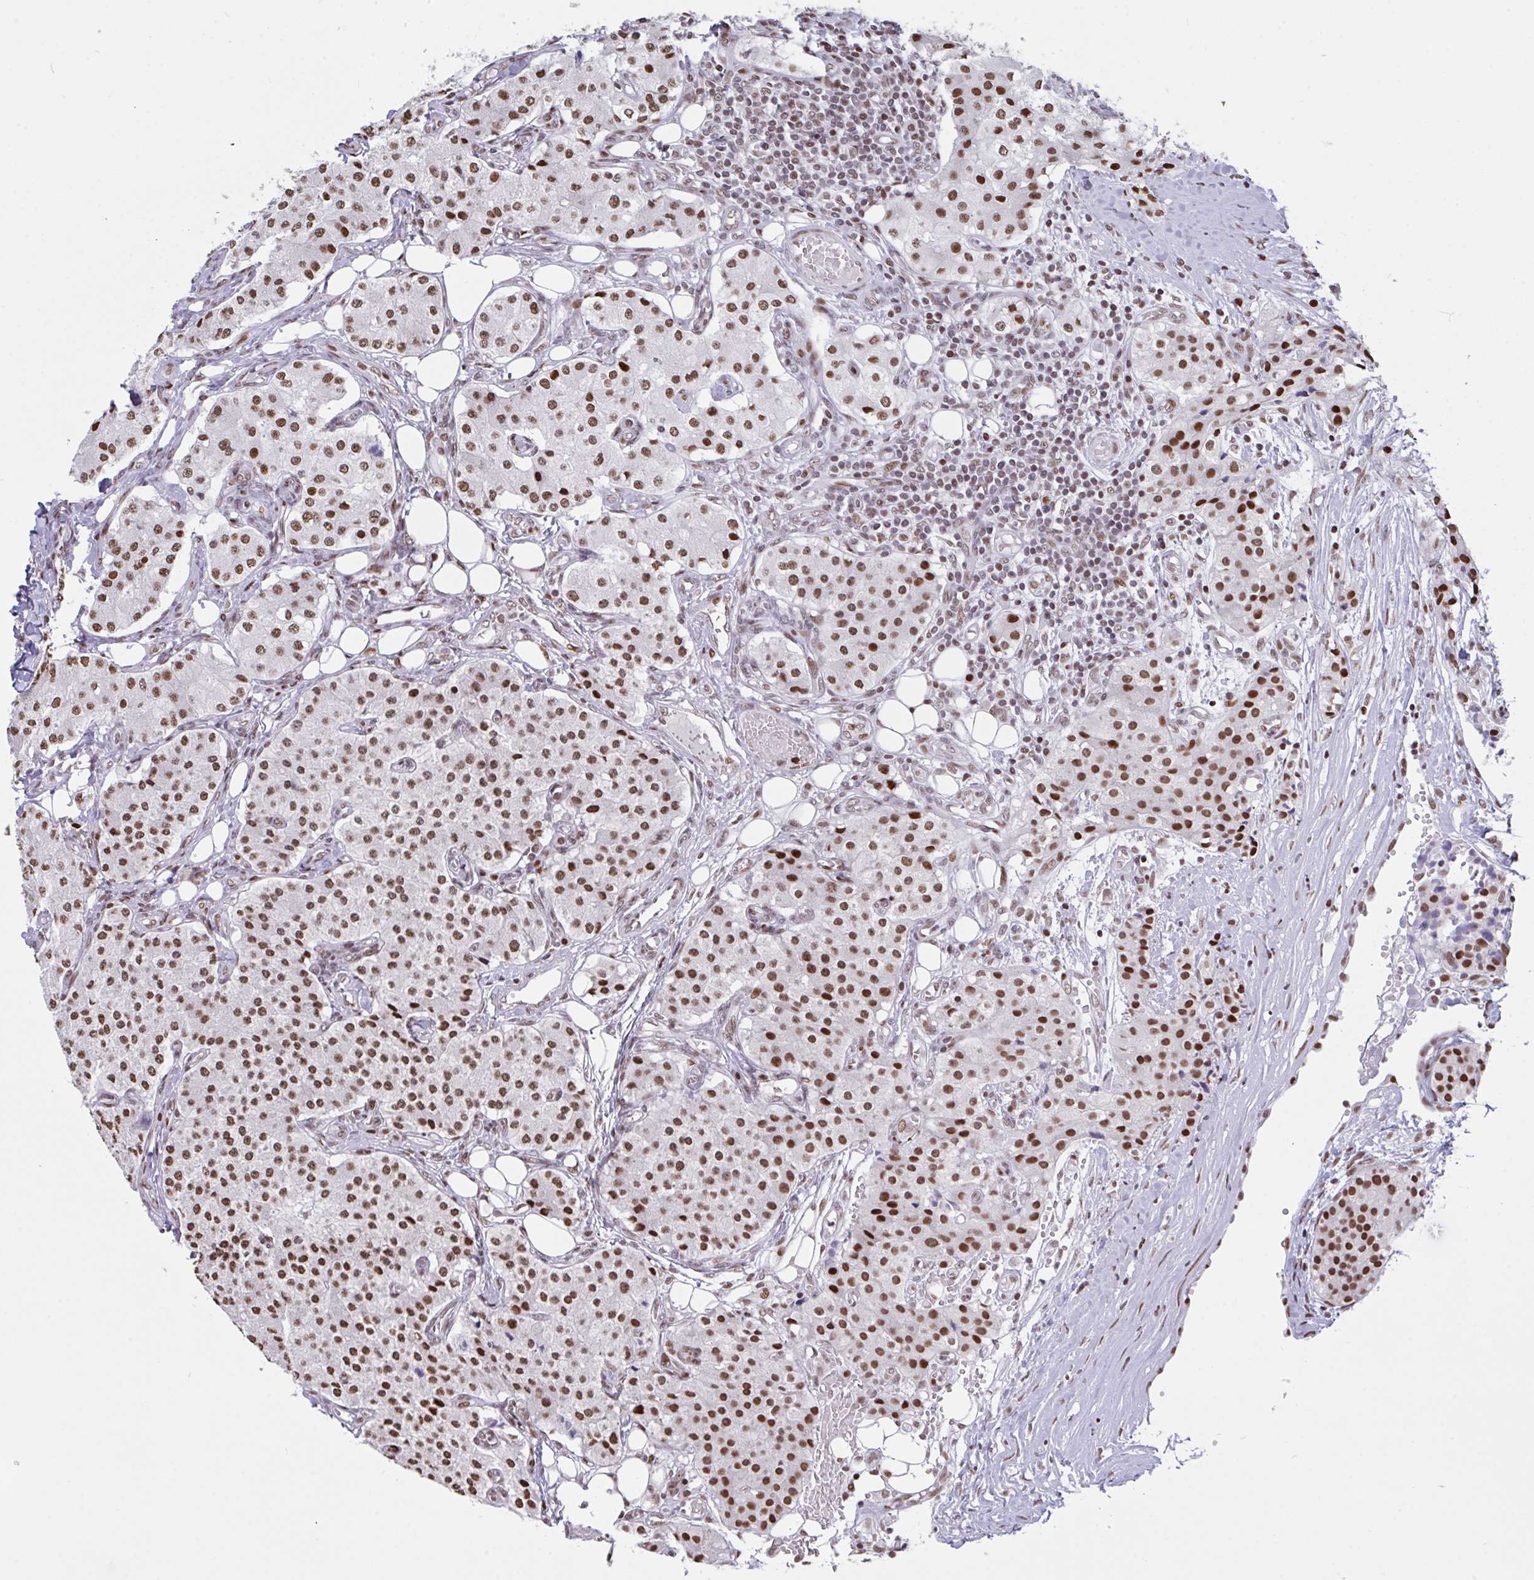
{"staining": {"intensity": "strong", "quantity": ">75%", "location": "nuclear"}, "tissue": "carcinoid", "cell_type": "Tumor cells", "image_type": "cancer", "snomed": [{"axis": "morphology", "description": "Carcinoid, malignant, NOS"}, {"axis": "topography", "description": "Colon"}], "caption": "About >75% of tumor cells in carcinoid show strong nuclear protein staining as visualized by brown immunohistochemical staining.", "gene": "CLP1", "patient": {"sex": "female", "age": 52}}